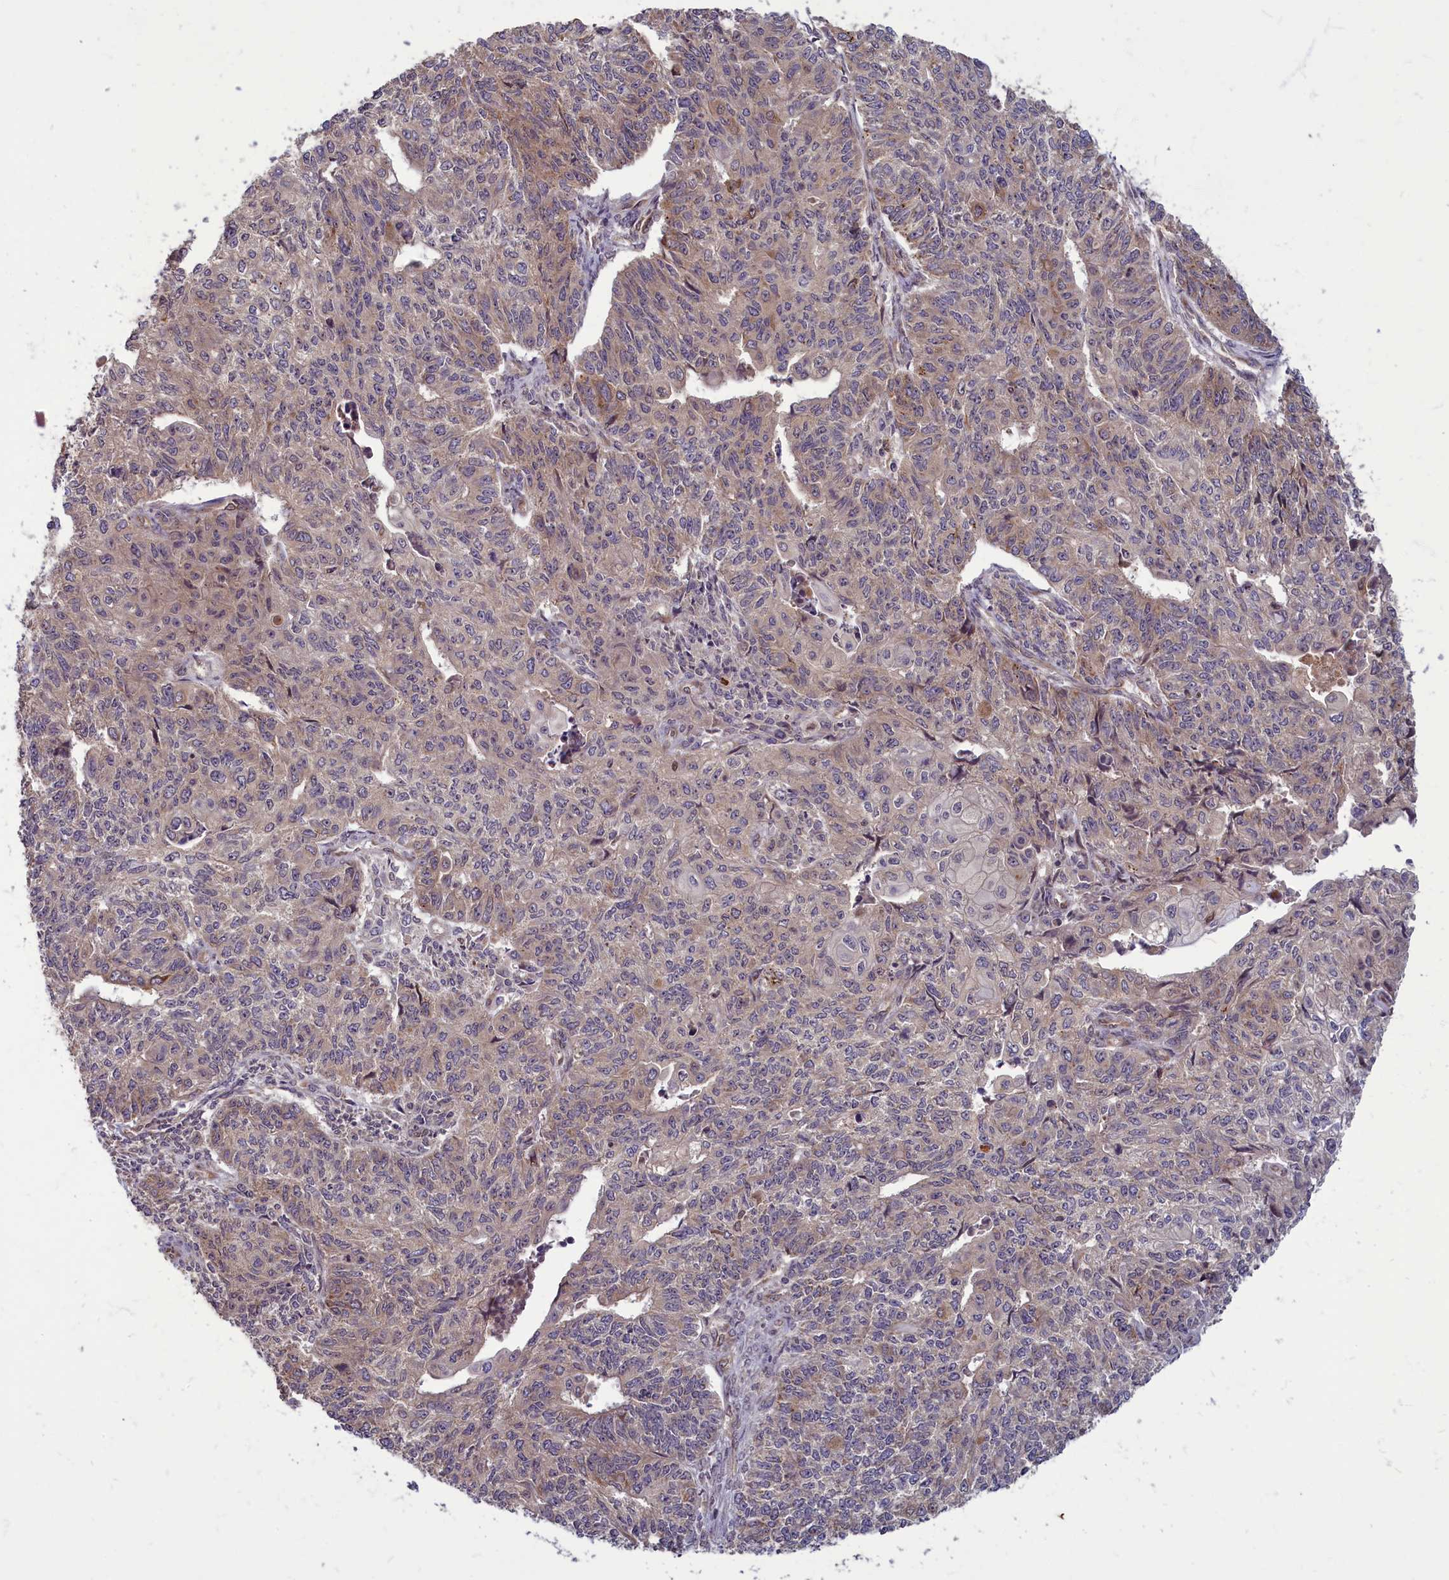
{"staining": {"intensity": "weak", "quantity": "25%-75%", "location": "cytoplasmic/membranous"}, "tissue": "endometrial cancer", "cell_type": "Tumor cells", "image_type": "cancer", "snomed": [{"axis": "morphology", "description": "Adenocarcinoma, NOS"}, {"axis": "topography", "description": "Endometrium"}], "caption": "A high-resolution image shows IHC staining of endometrial cancer (adenocarcinoma), which displays weak cytoplasmic/membranous positivity in about 25%-75% of tumor cells.", "gene": "MYCBP", "patient": {"sex": "female", "age": 32}}